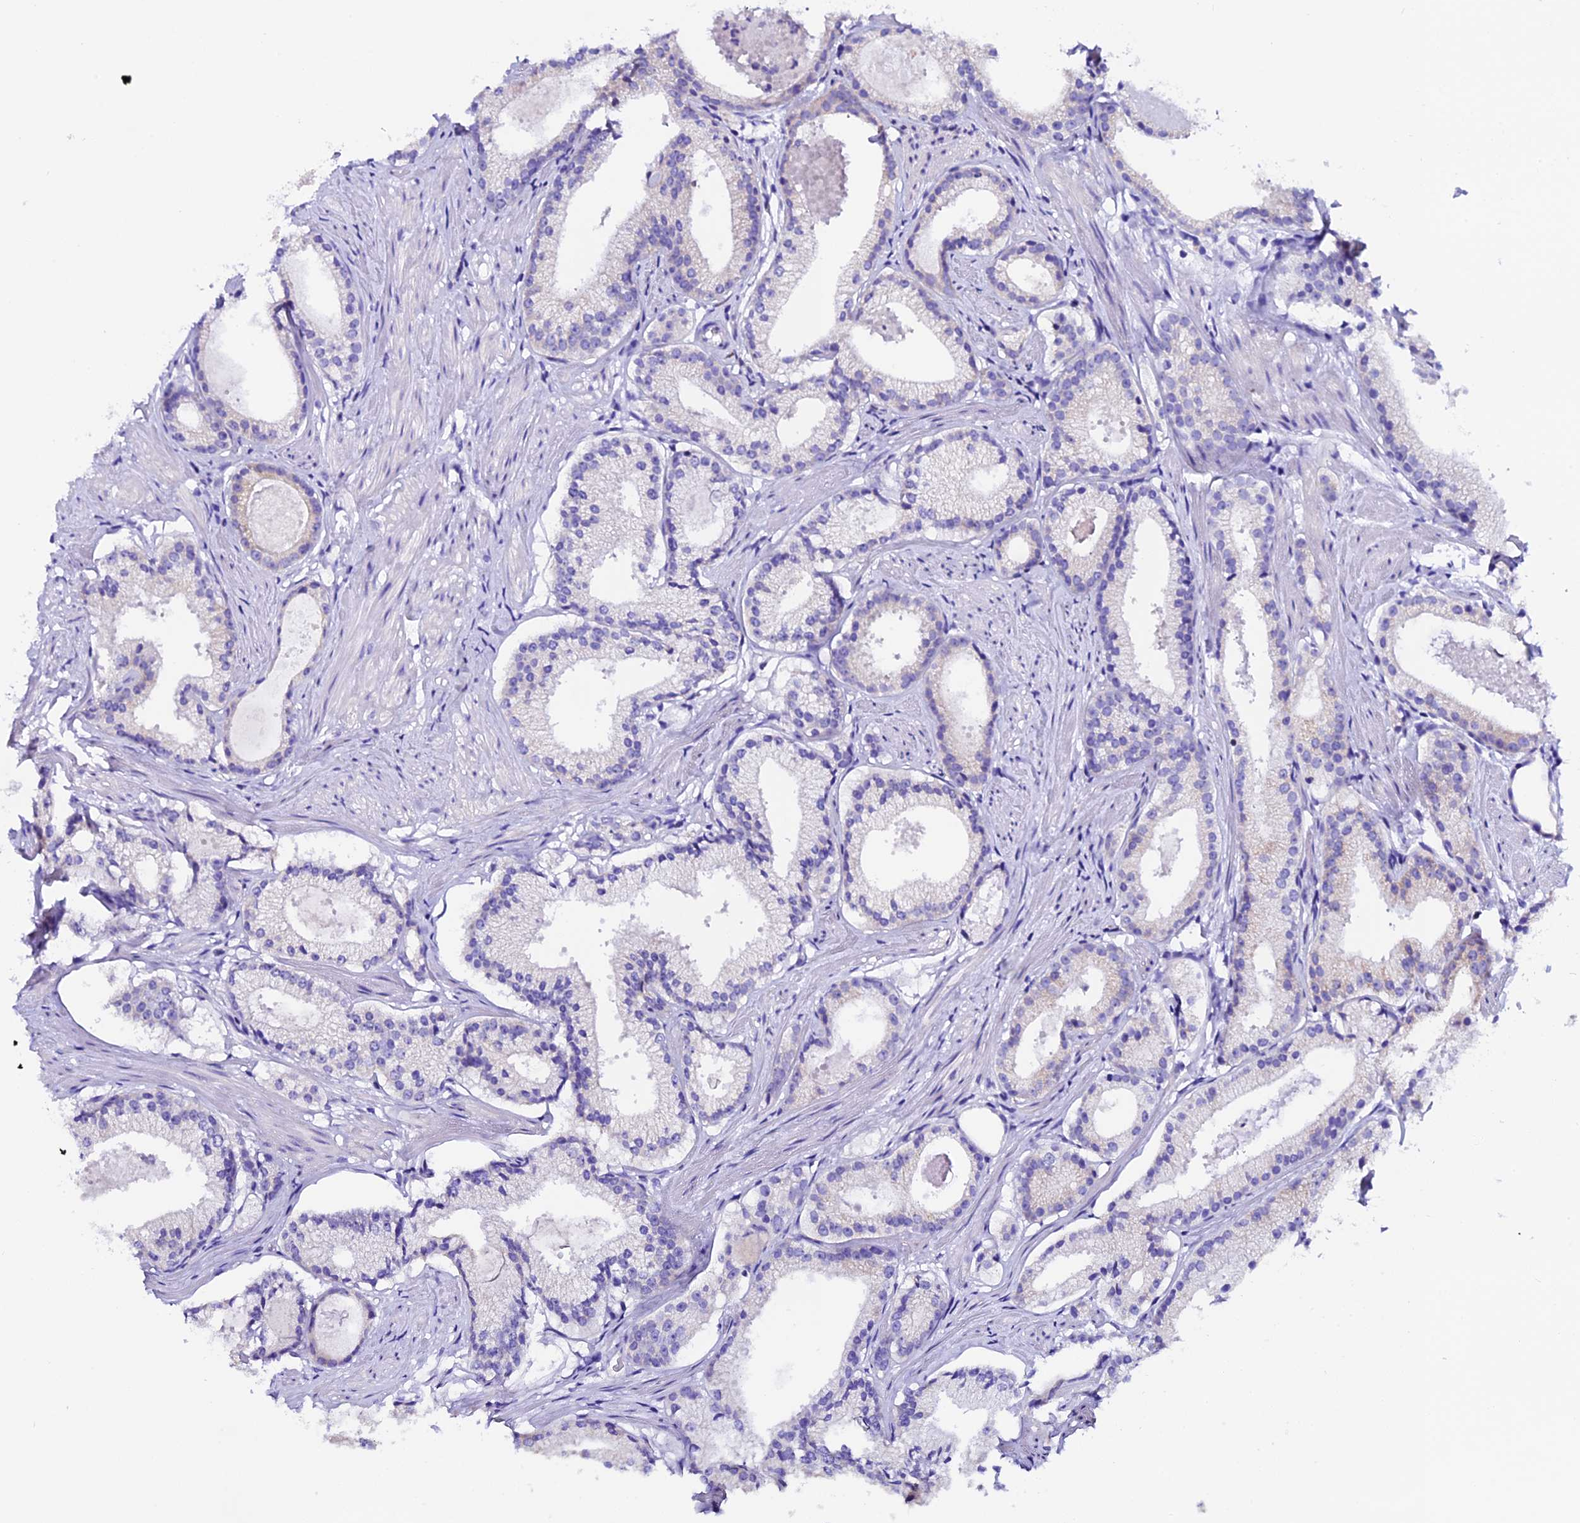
{"staining": {"intensity": "negative", "quantity": "none", "location": "none"}, "tissue": "prostate cancer", "cell_type": "Tumor cells", "image_type": "cancer", "snomed": [{"axis": "morphology", "description": "Adenocarcinoma, Low grade"}, {"axis": "topography", "description": "Prostate"}], "caption": "The photomicrograph reveals no staining of tumor cells in prostate low-grade adenocarcinoma. (Immunohistochemistry, brightfield microscopy, high magnification).", "gene": "COMTD1", "patient": {"sex": "male", "age": 57}}